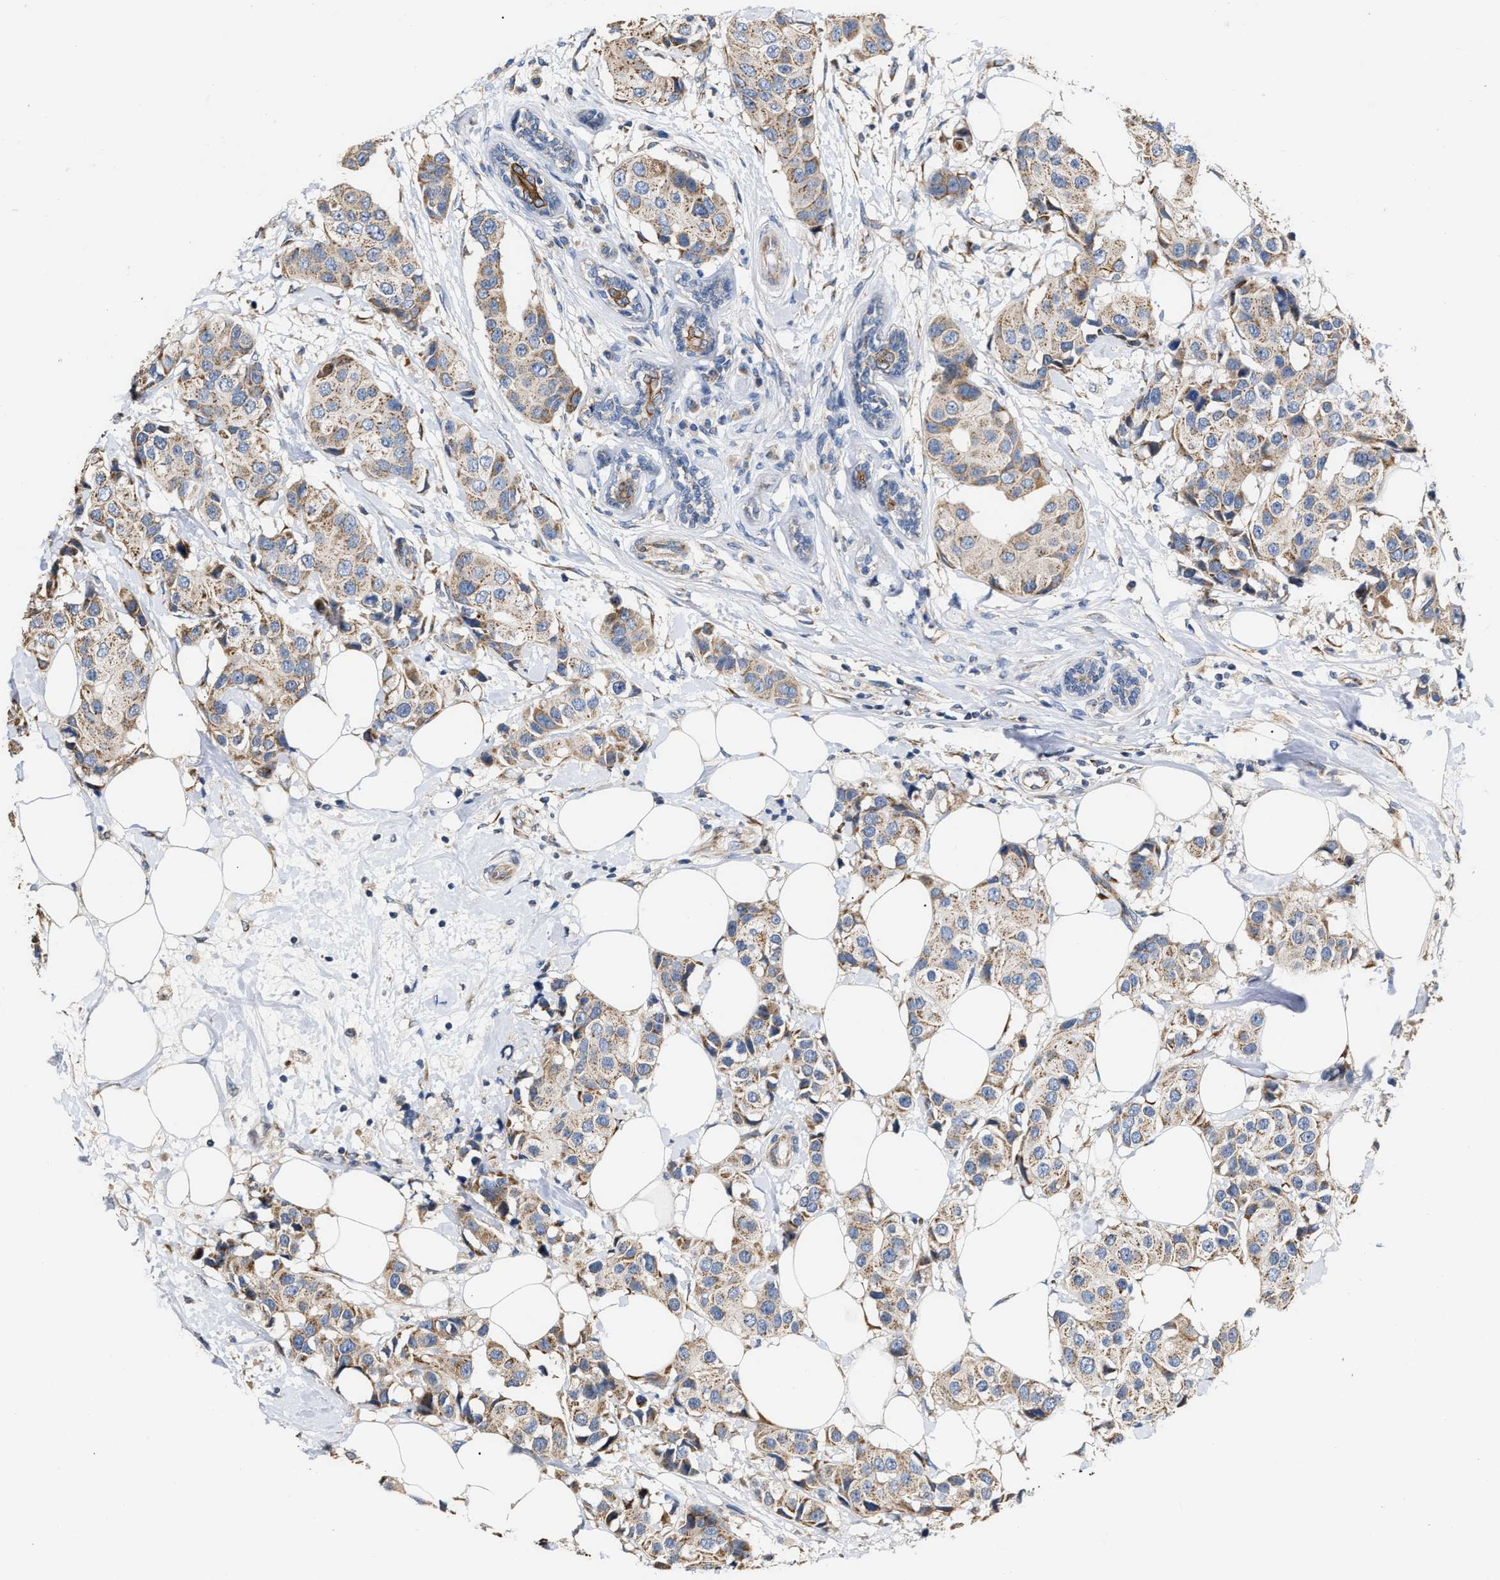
{"staining": {"intensity": "moderate", "quantity": ">75%", "location": "cytoplasmic/membranous"}, "tissue": "breast cancer", "cell_type": "Tumor cells", "image_type": "cancer", "snomed": [{"axis": "morphology", "description": "Normal tissue, NOS"}, {"axis": "morphology", "description": "Duct carcinoma"}, {"axis": "topography", "description": "Breast"}], "caption": "Breast cancer stained with immunohistochemistry (IHC) shows moderate cytoplasmic/membranous expression in approximately >75% of tumor cells. (DAB IHC, brown staining for protein, blue staining for nuclei).", "gene": "MALSU1", "patient": {"sex": "female", "age": 39}}